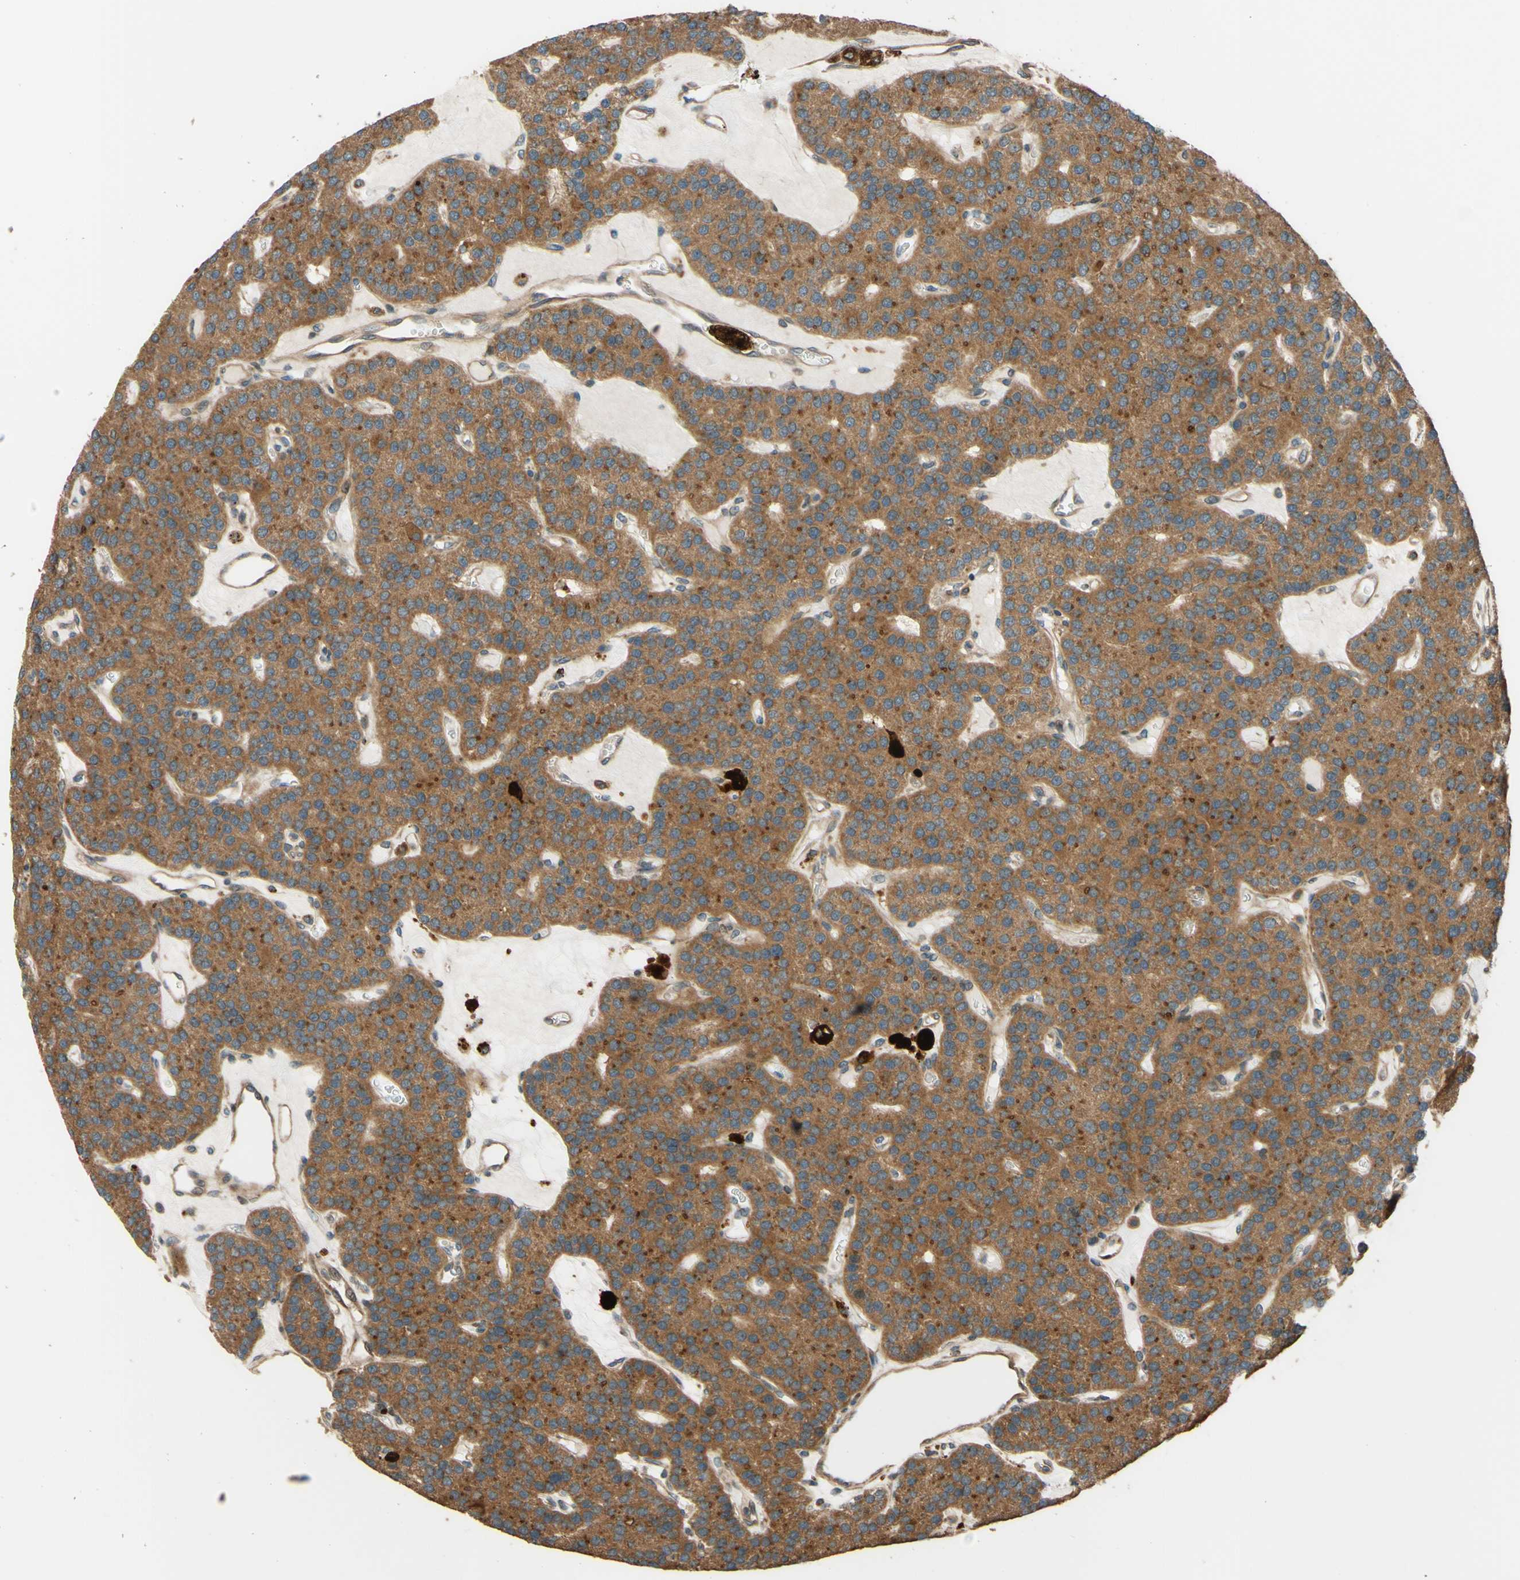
{"staining": {"intensity": "strong", "quantity": ">75%", "location": "cytoplasmic/membranous"}, "tissue": "parathyroid gland", "cell_type": "Glandular cells", "image_type": "normal", "snomed": [{"axis": "morphology", "description": "Normal tissue, NOS"}, {"axis": "morphology", "description": "Adenoma, NOS"}, {"axis": "topography", "description": "Parathyroid gland"}], "caption": "Immunohistochemistry (IHC) histopathology image of unremarkable parathyroid gland: human parathyroid gland stained using immunohistochemistry (IHC) shows high levels of strong protein expression localized specifically in the cytoplasmic/membranous of glandular cells, appearing as a cytoplasmic/membranous brown color.", "gene": "RNF19A", "patient": {"sex": "female", "age": 86}}